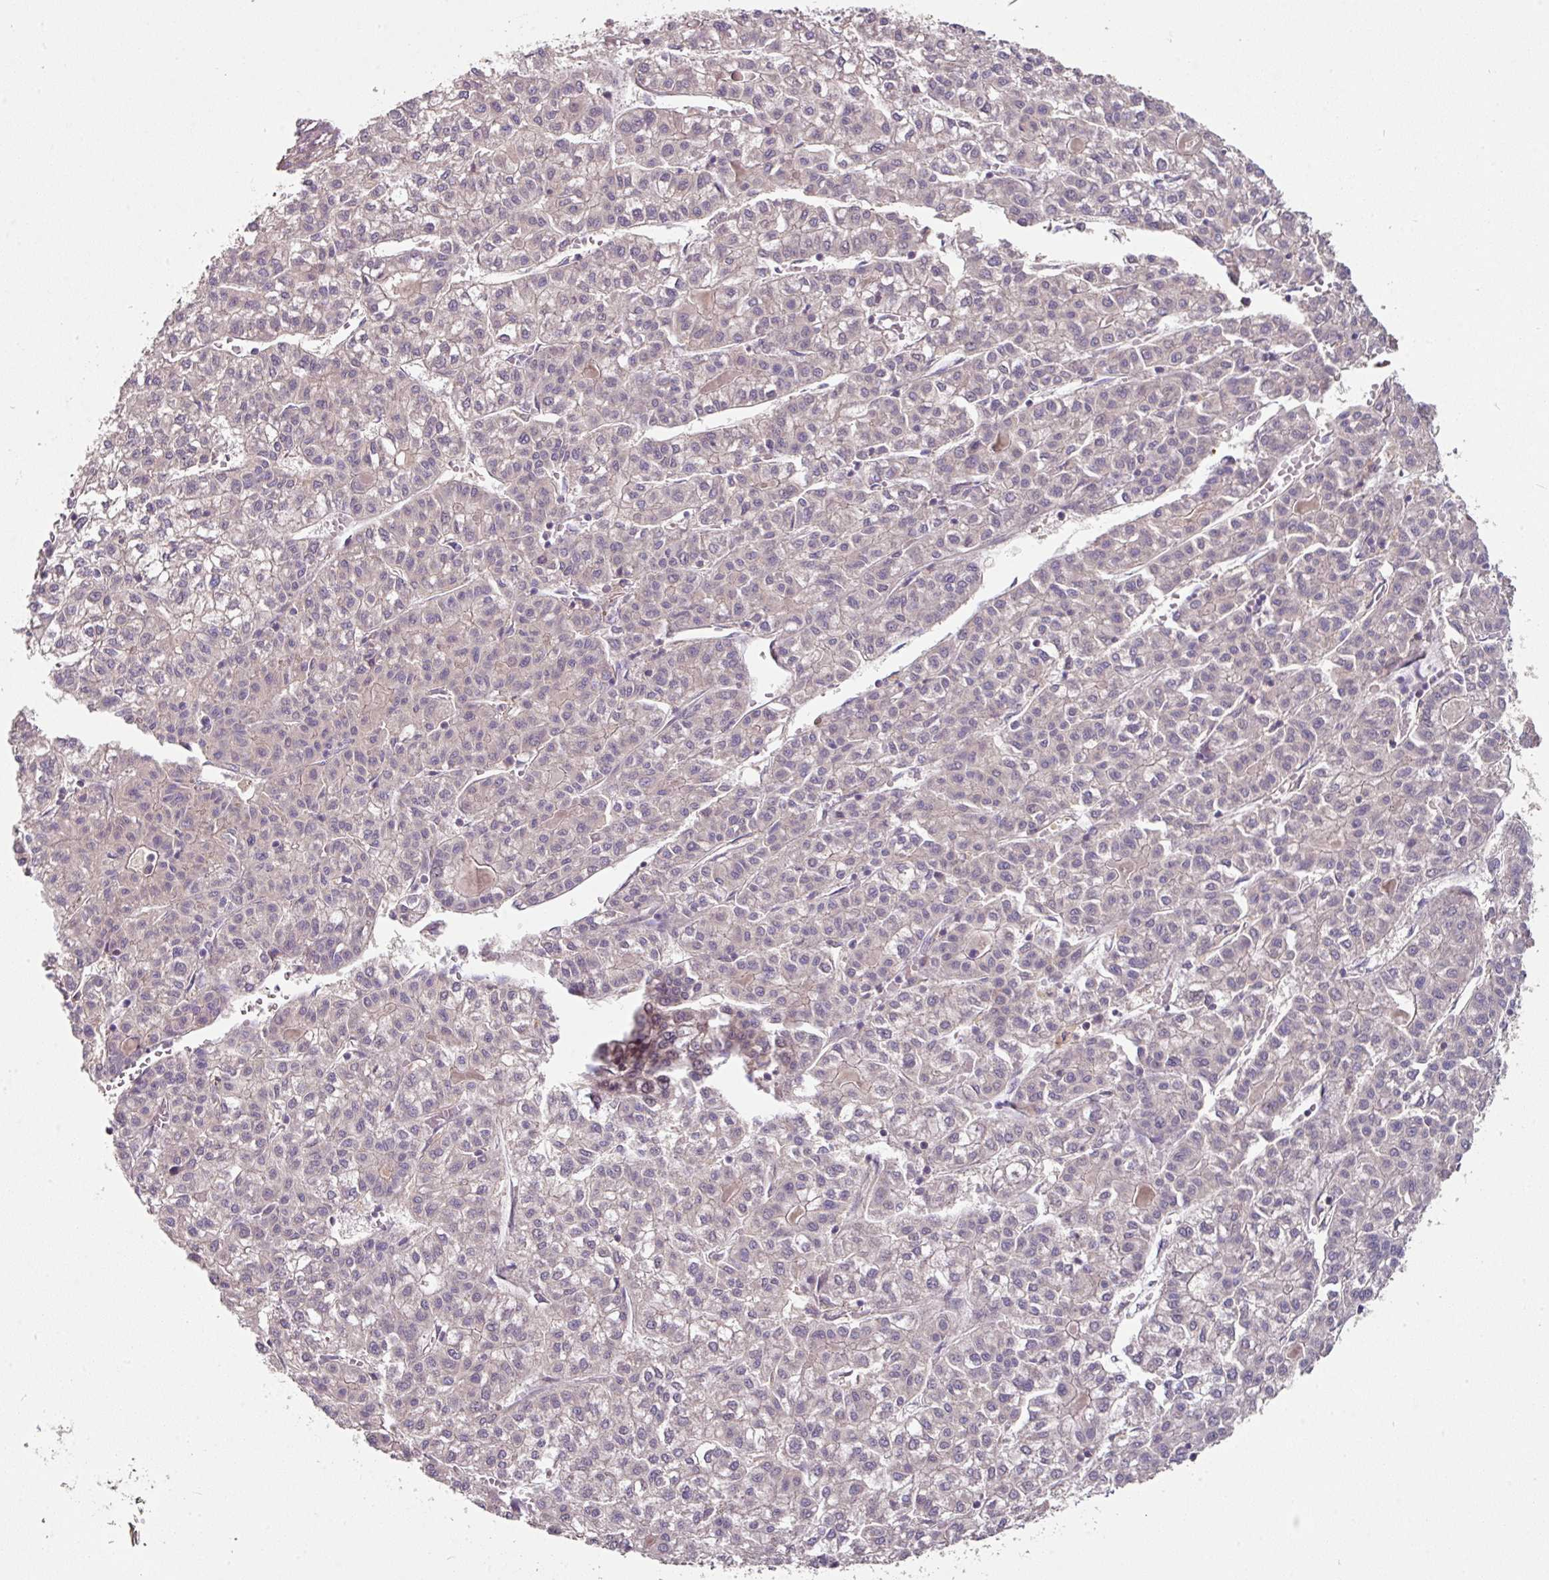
{"staining": {"intensity": "negative", "quantity": "none", "location": "none"}, "tissue": "liver cancer", "cell_type": "Tumor cells", "image_type": "cancer", "snomed": [{"axis": "morphology", "description": "Carcinoma, Hepatocellular, NOS"}, {"axis": "topography", "description": "Liver"}], "caption": "The immunohistochemistry (IHC) histopathology image has no significant positivity in tumor cells of hepatocellular carcinoma (liver) tissue.", "gene": "C4orf48", "patient": {"sex": "female", "age": 43}}